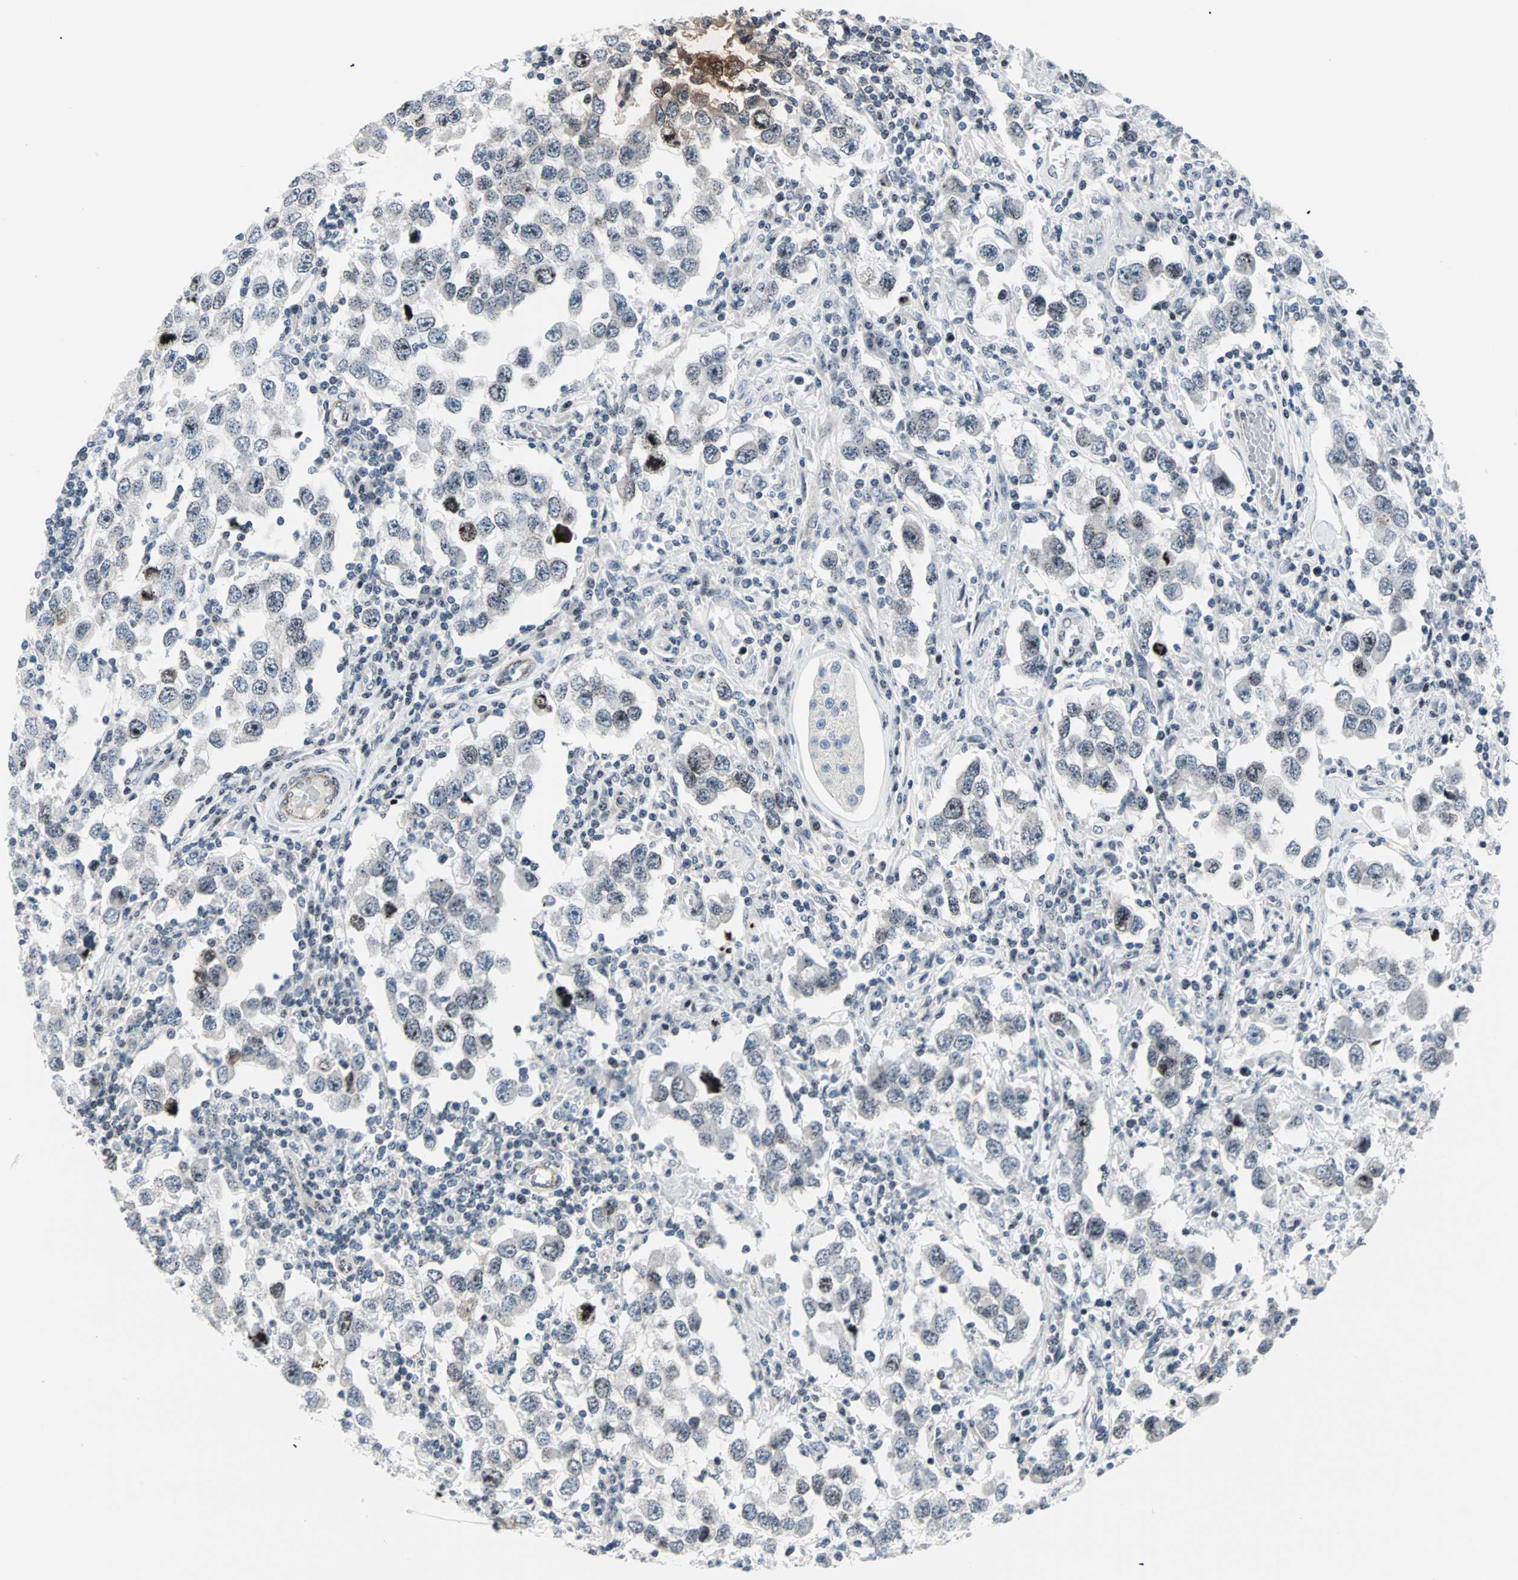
{"staining": {"intensity": "weak", "quantity": ">75%", "location": "nuclear"}, "tissue": "testis cancer", "cell_type": "Tumor cells", "image_type": "cancer", "snomed": [{"axis": "morphology", "description": "Carcinoma, Embryonal, NOS"}, {"axis": "topography", "description": "Testis"}], "caption": "Testis cancer (embryonal carcinoma) tissue reveals weak nuclear expression in about >75% of tumor cells", "gene": "CENPA", "patient": {"sex": "male", "age": 21}}